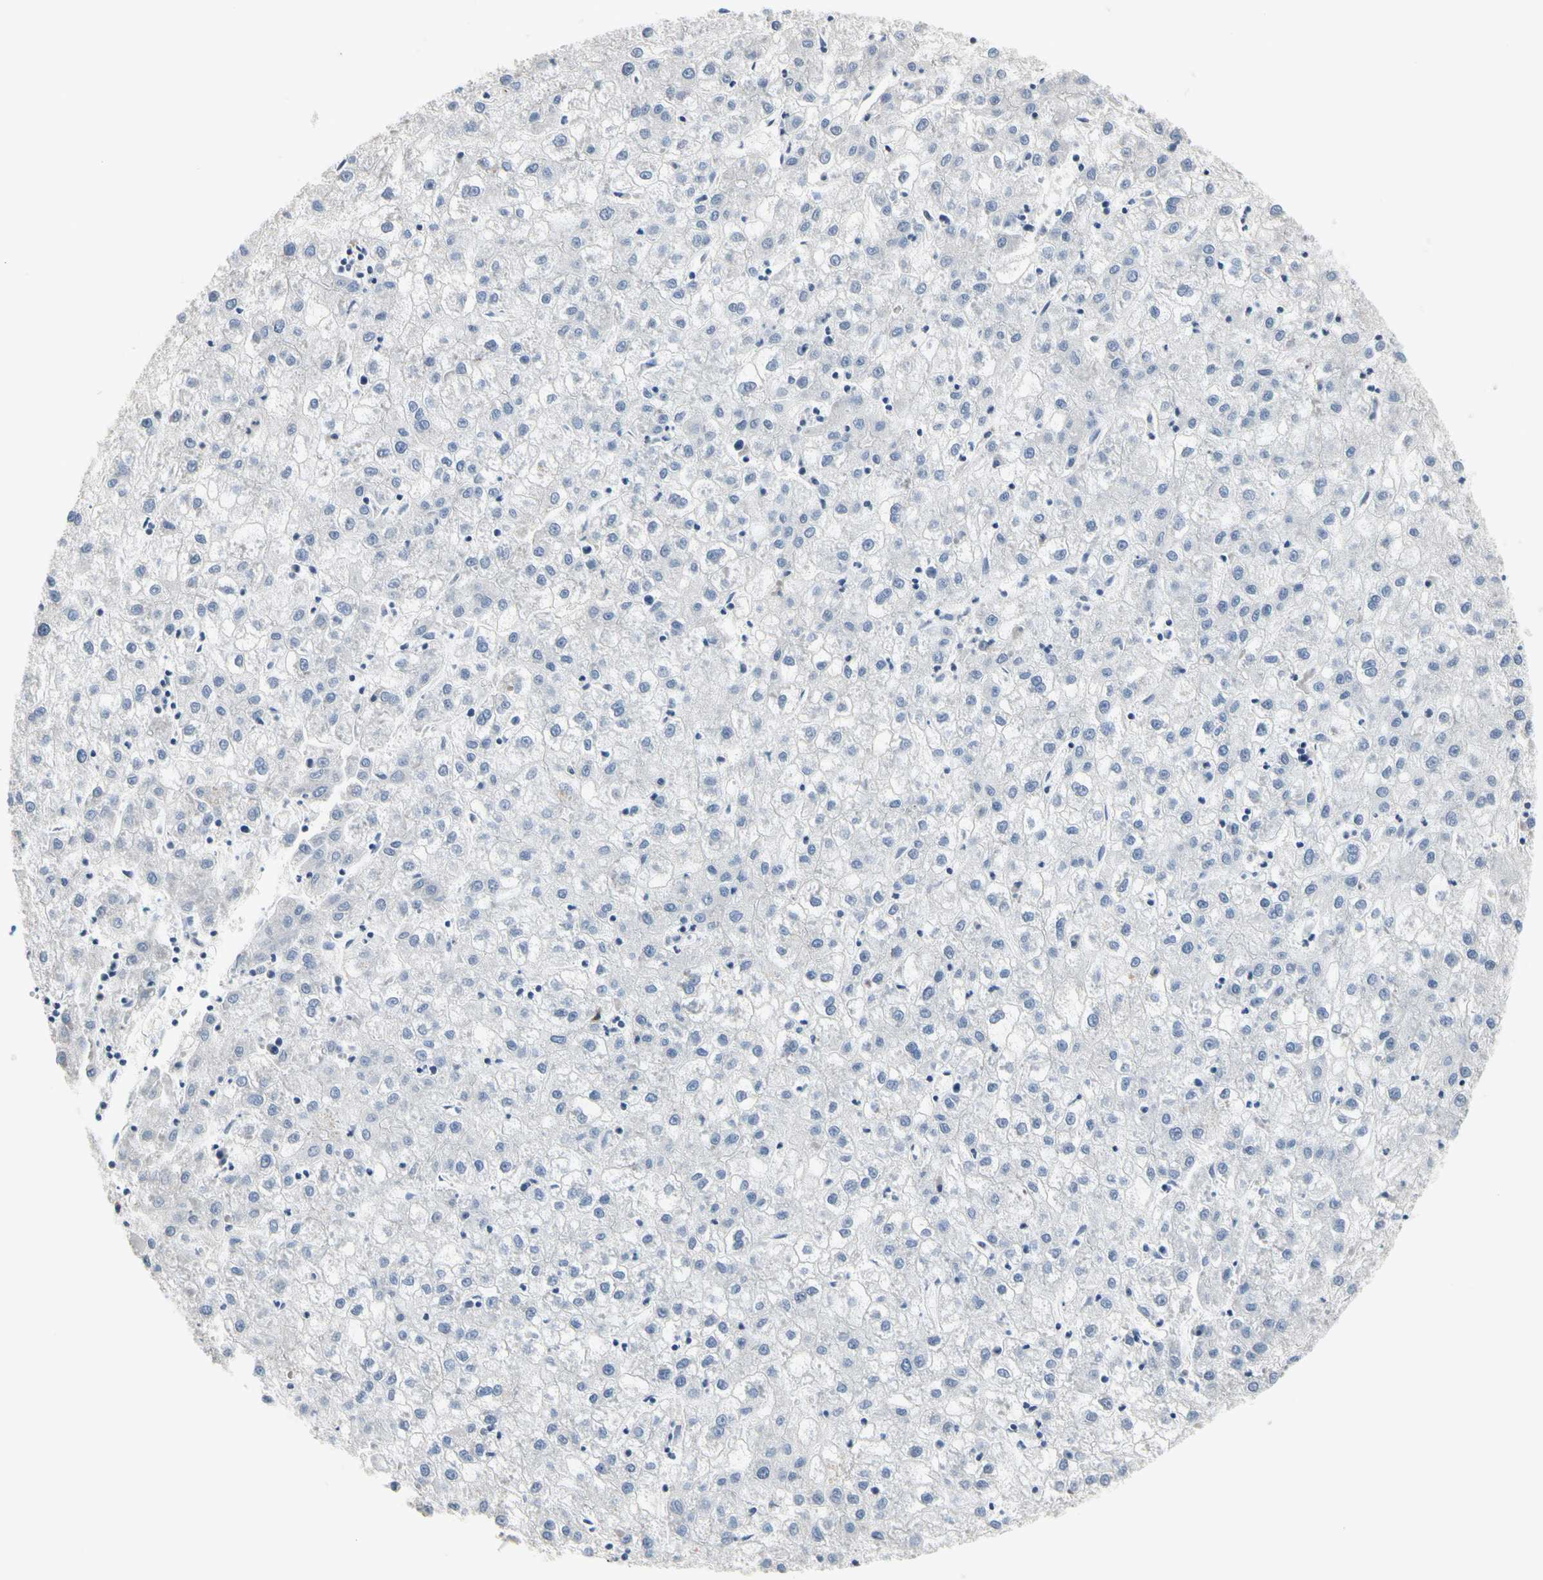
{"staining": {"intensity": "negative", "quantity": "none", "location": "none"}, "tissue": "liver cancer", "cell_type": "Tumor cells", "image_type": "cancer", "snomed": [{"axis": "morphology", "description": "Carcinoma, Hepatocellular, NOS"}, {"axis": "topography", "description": "Liver"}], "caption": "This is an immunohistochemistry (IHC) image of human liver cancer. There is no staining in tumor cells.", "gene": "GAS6", "patient": {"sex": "male", "age": 72}}